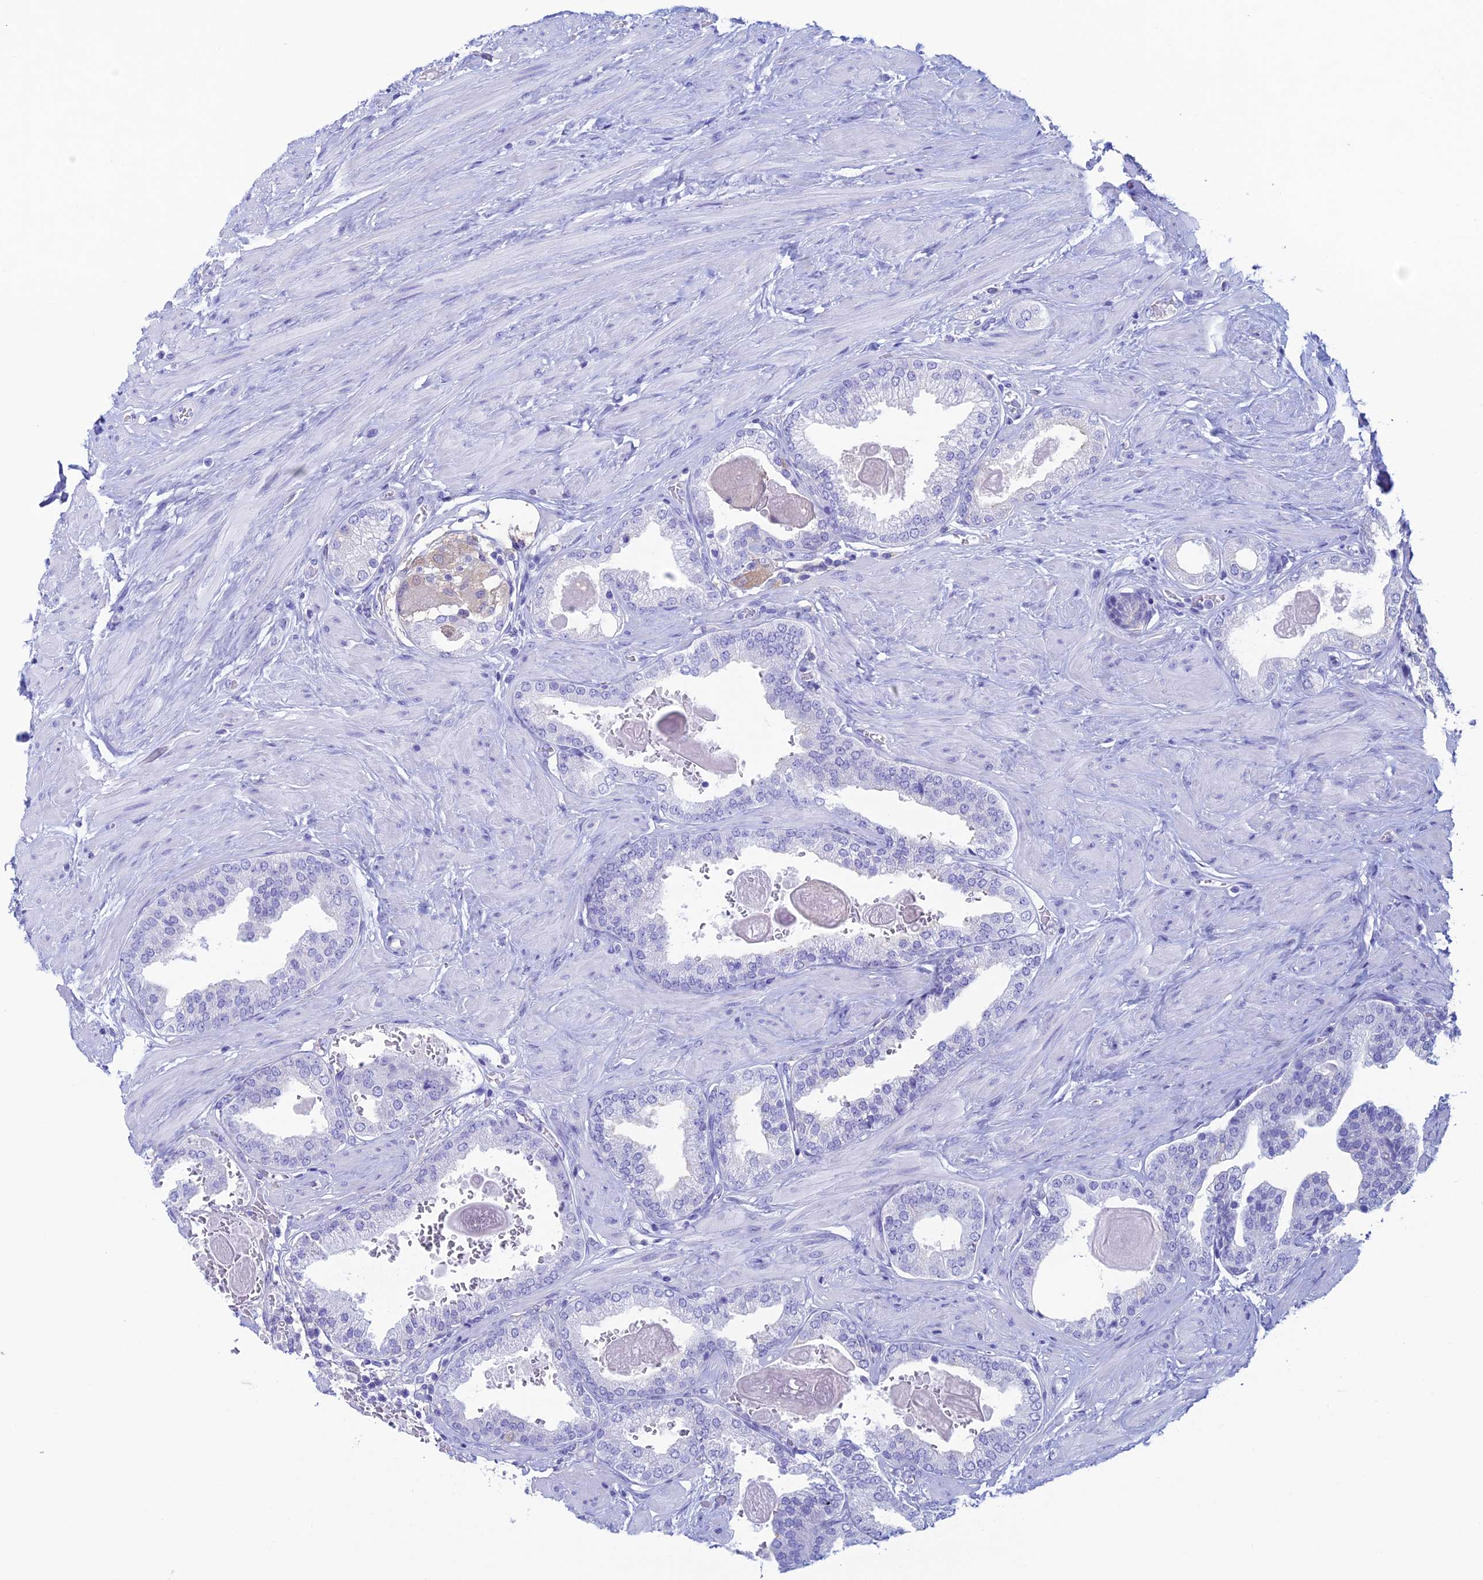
{"staining": {"intensity": "negative", "quantity": "none", "location": "none"}, "tissue": "prostate", "cell_type": "Glandular cells", "image_type": "normal", "snomed": [{"axis": "morphology", "description": "Normal tissue, NOS"}, {"axis": "topography", "description": "Prostate"}], "caption": "This micrograph is of normal prostate stained with immunohistochemistry (IHC) to label a protein in brown with the nuclei are counter-stained blue. There is no staining in glandular cells. Nuclei are stained in blue.", "gene": "KCNK17", "patient": {"sex": "male", "age": 48}}